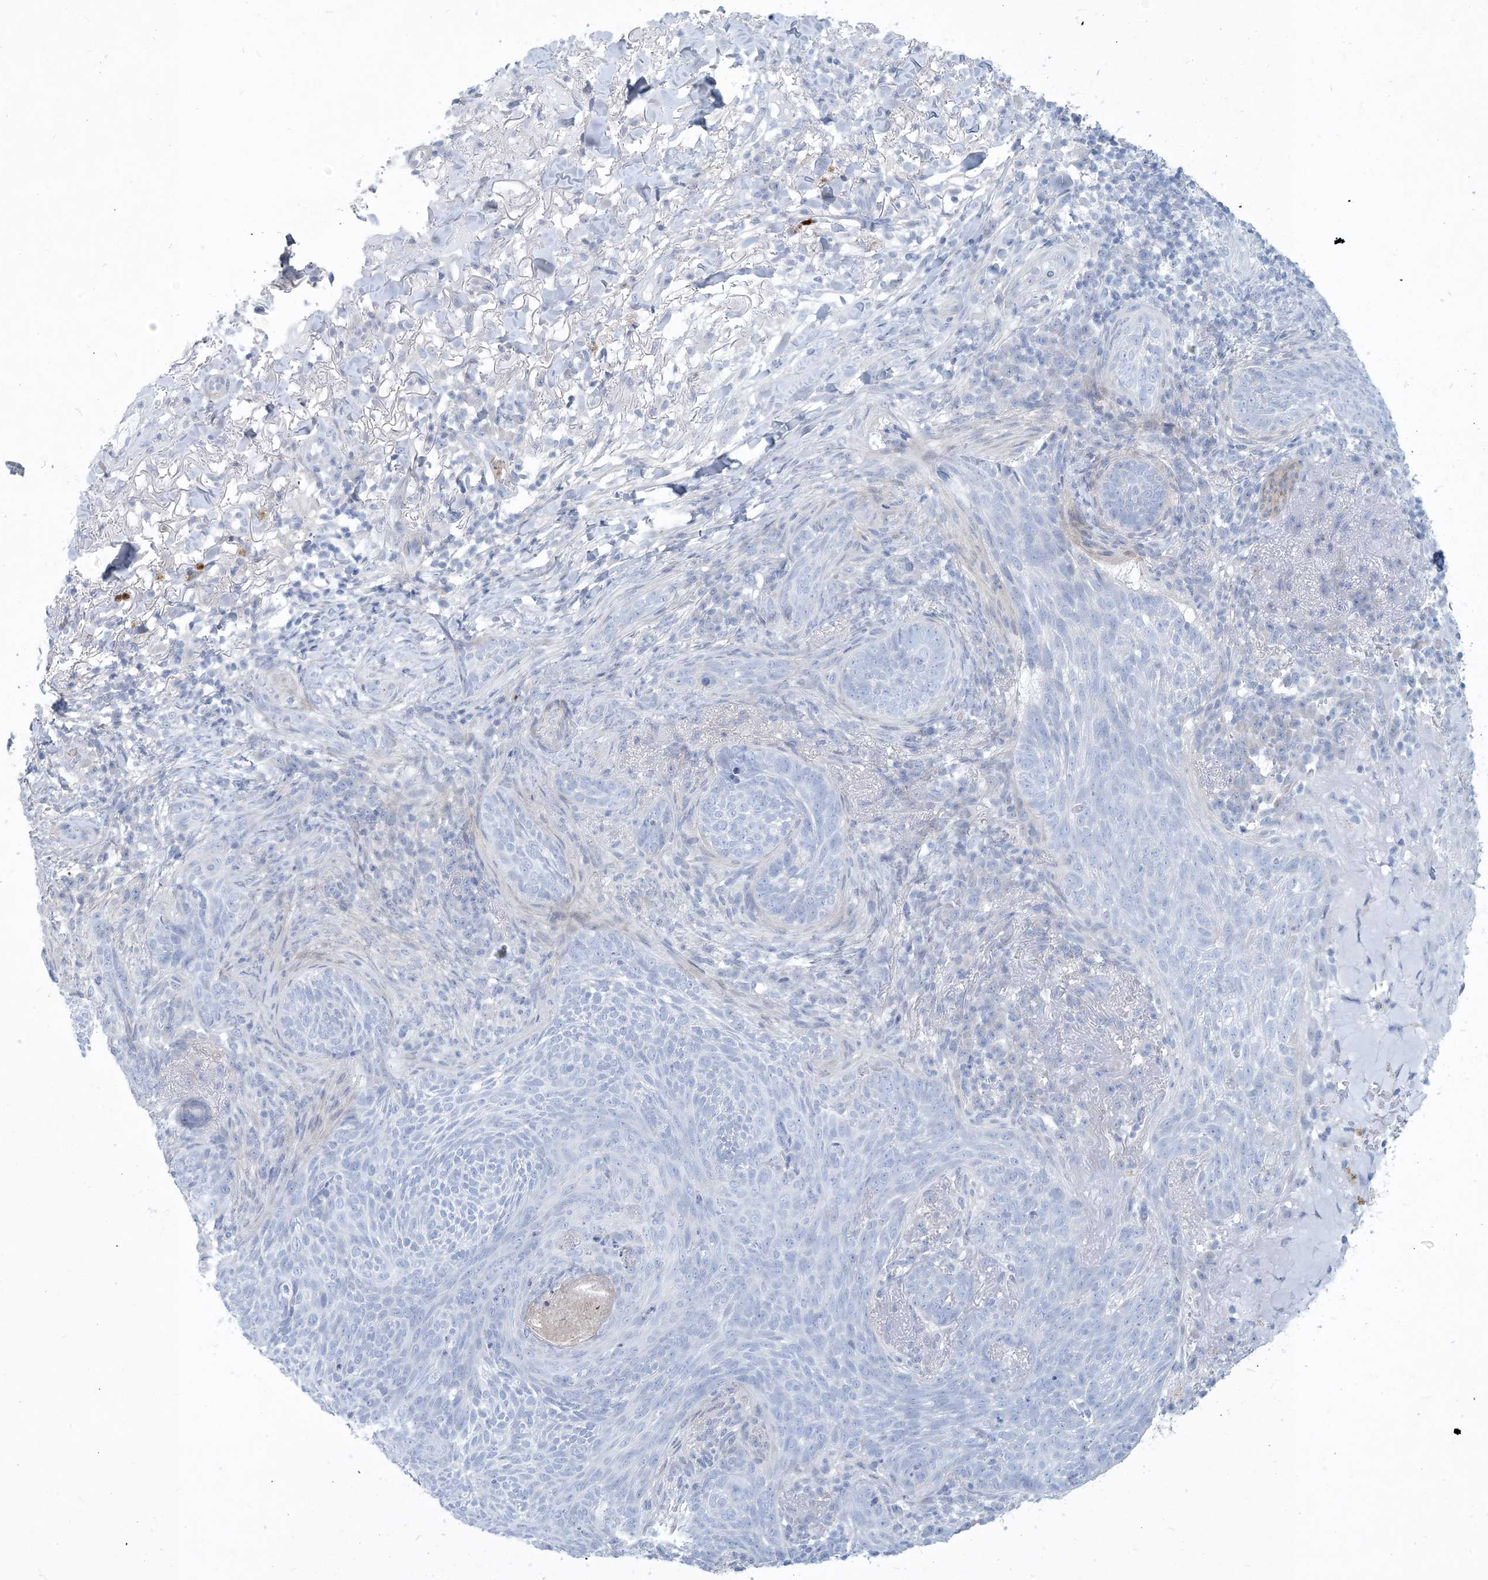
{"staining": {"intensity": "negative", "quantity": "none", "location": "none"}, "tissue": "skin cancer", "cell_type": "Tumor cells", "image_type": "cancer", "snomed": [{"axis": "morphology", "description": "Basal cell carcinoma"}, {"axis": "topography", "description": "Skin"}], "caption": "The histopathology image shows no staining of tumor cells in skin cancer (basal cell carcinoma).", "gene": "MOXD1", "patient": {"sex": "male", "age": 85}}